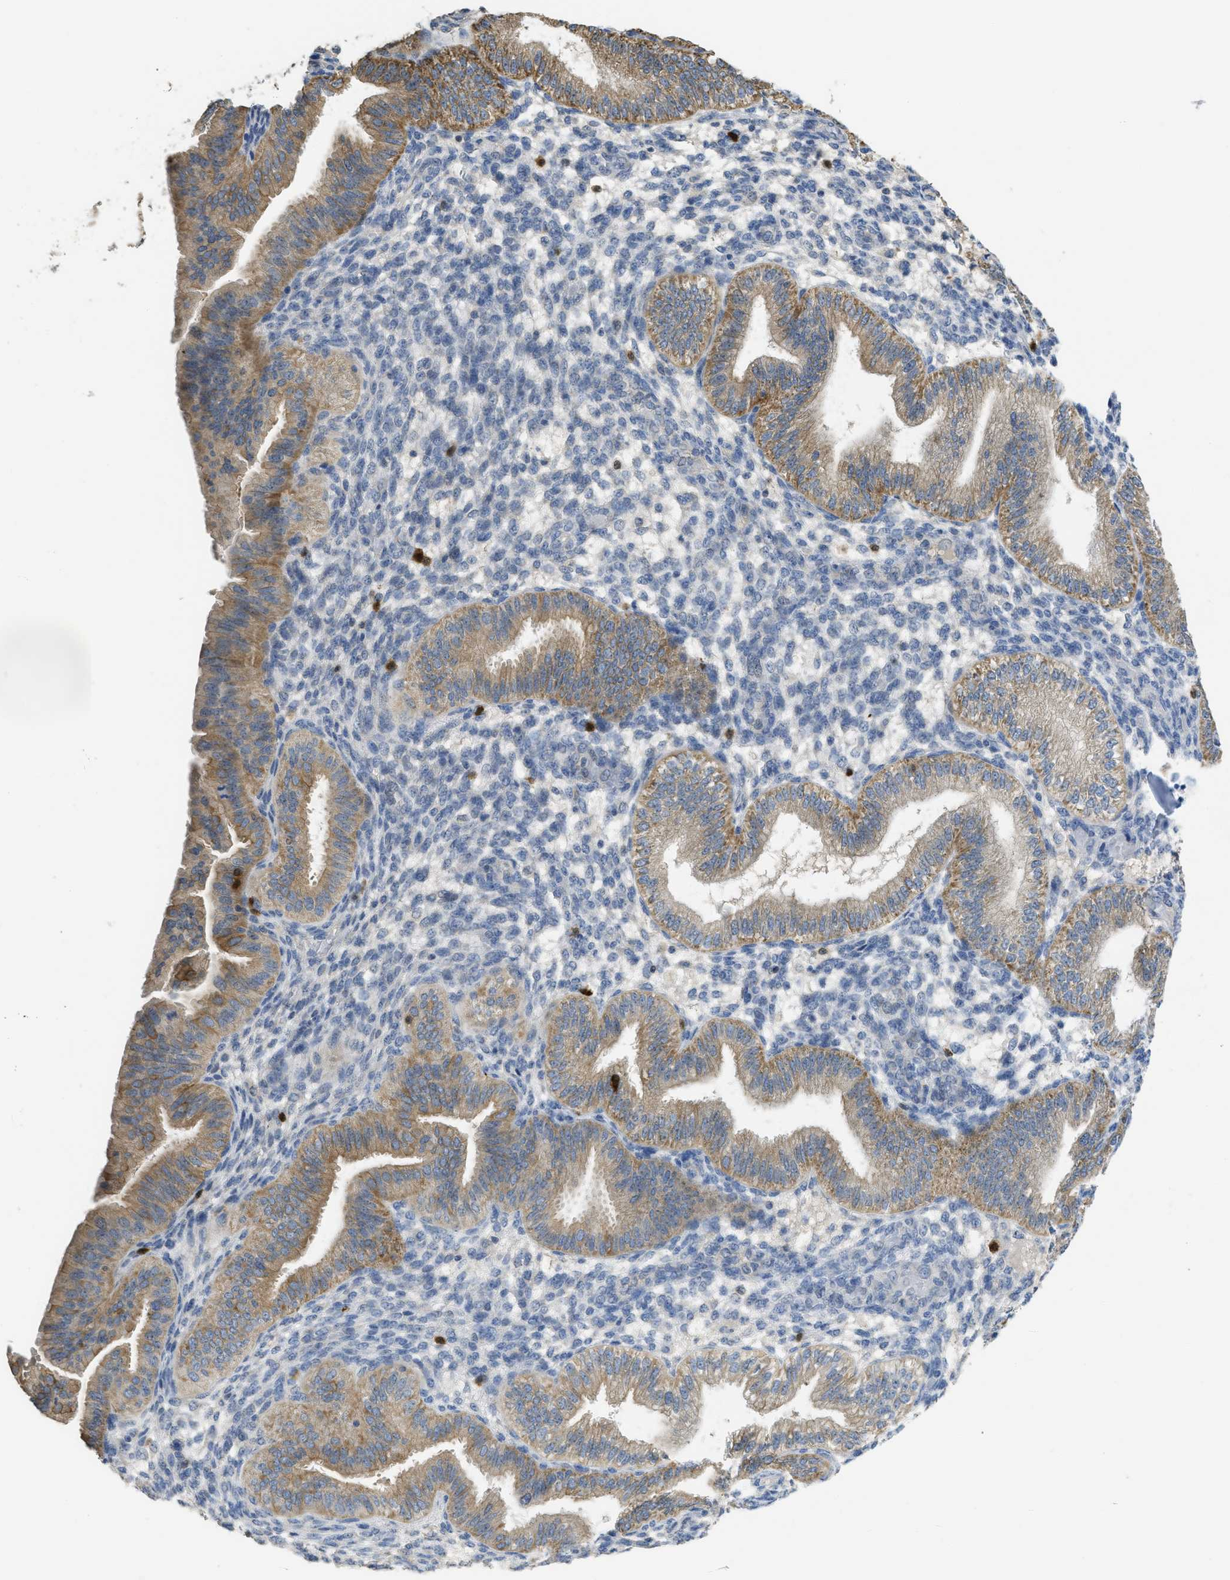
{"staining": {"intensity": "negative", "quantity": "none", "location": "none"}, "tissue": "endometrium", "cell_type": "Cells in endometrial stroma", "image_type": "normal", "snomed": [{"axis": "morphology", "description": "Normal tissue, NOS"}, {"axis": "topography", "description": "Endometrium"}], "caption": "Cells in endometrial stroma are negative for brown protein staining in unremarkable endometrium. (Stains: DAB (3,3'-diaminobenzidine) immunohistochemistry (IHC) with hematoxylin counter stain, Microscopy: brightfield microscopy at high magnification).", "gene": "SFXN2", "patient": {"sex": "female", "age": 39}}